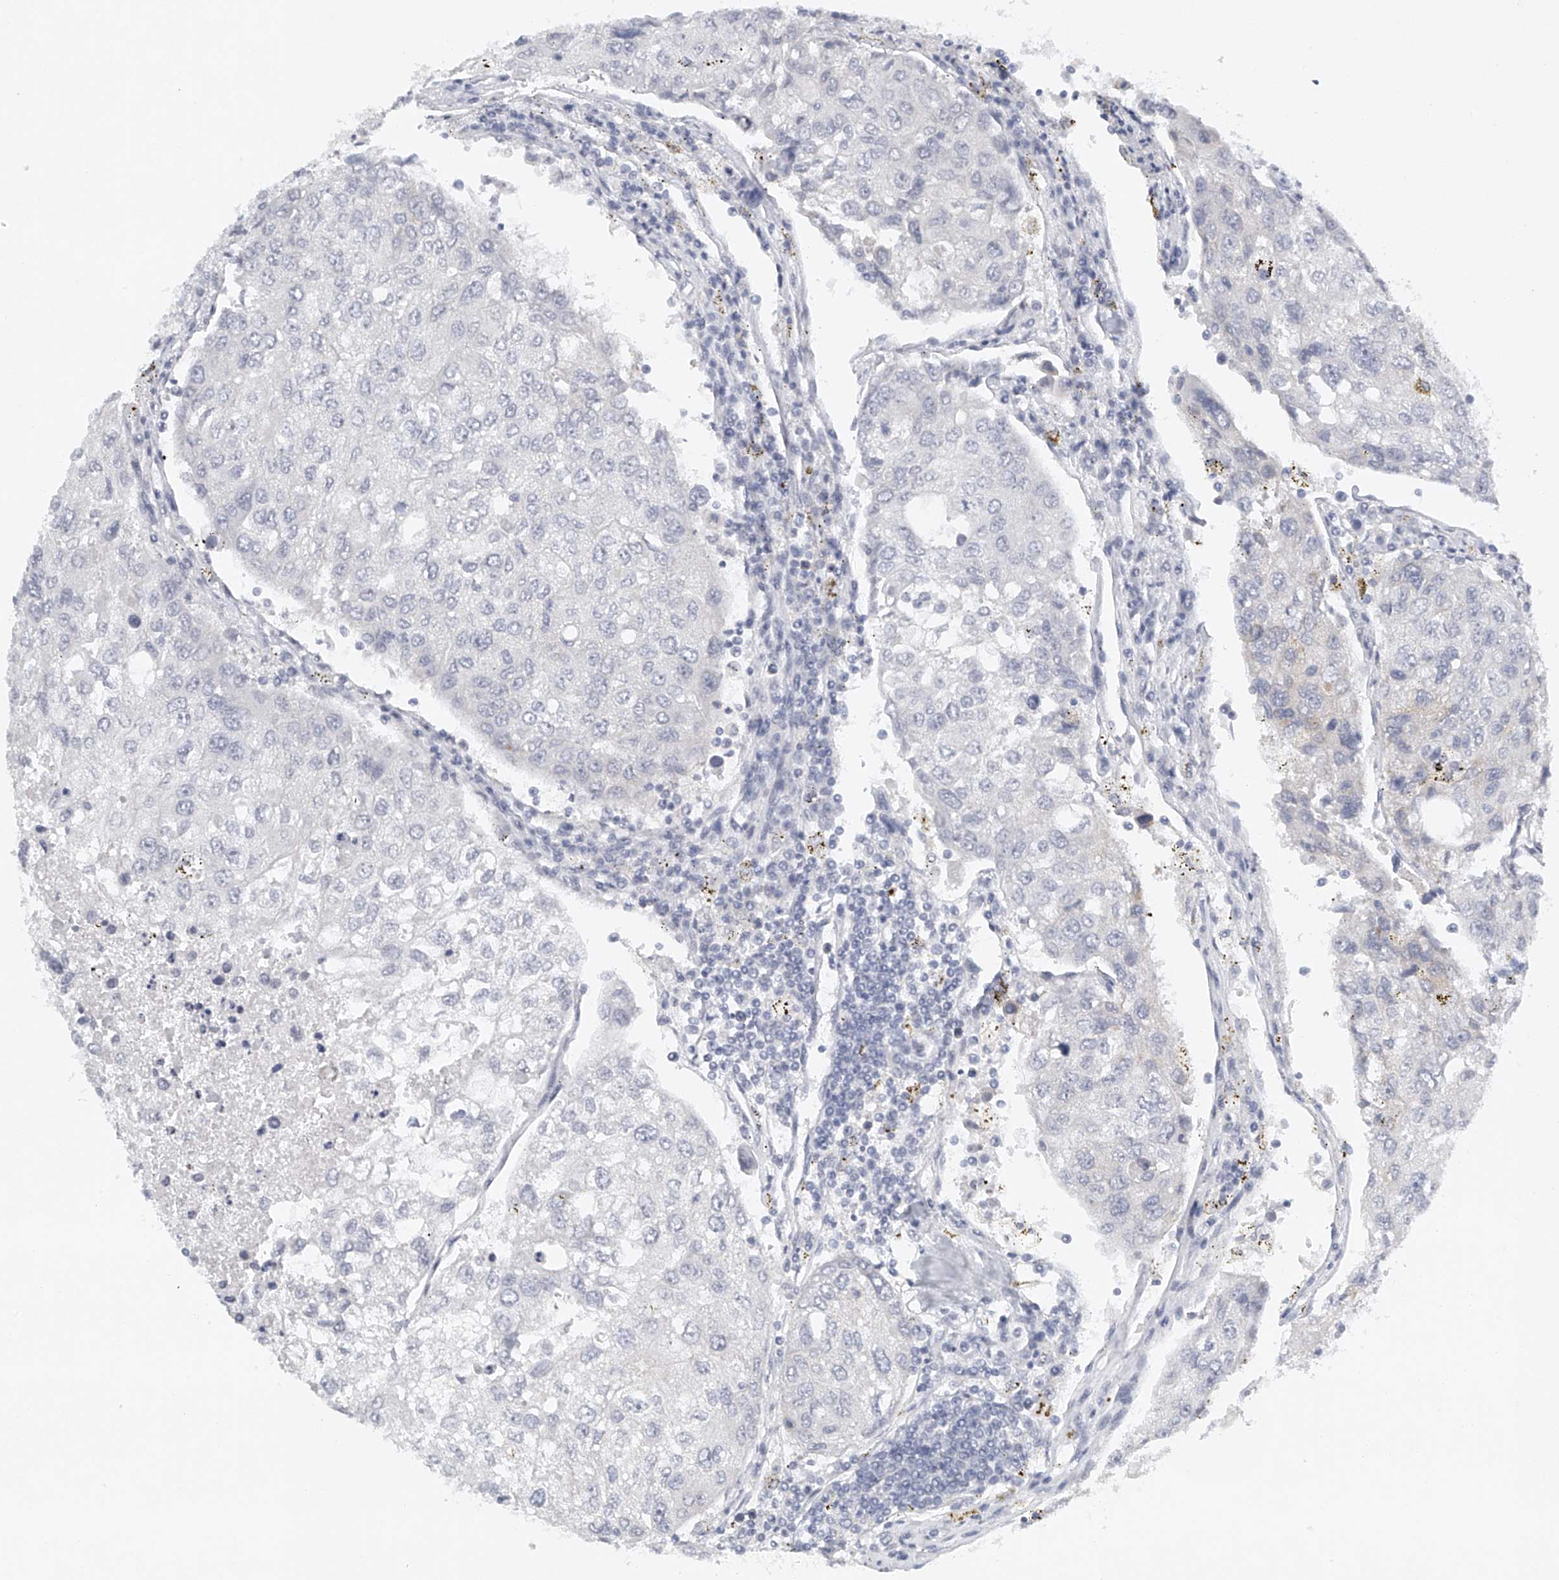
{"staining": {"intensity": "negative", "quantity": "none", "location": "none"}, "tissue": "urothelial cancer", "cell_type": "Tumor cells", "image_type": "cancer", "snomed": [{"axis": "morphology", "description": "Urothelial carcinoma, High grade"}, {"axis": "topography", "description": "Lymph node"}, {"axis": "topography", "description": "Urinary bladder"}], "caption": "Protein analysis of urothelial carcinoma (high-grade) exhibits no significant expression in tumor cells. Nuclei are stained in blue.", "gene": "FAT2", "patient": {"sex": "male", "age": 51}}